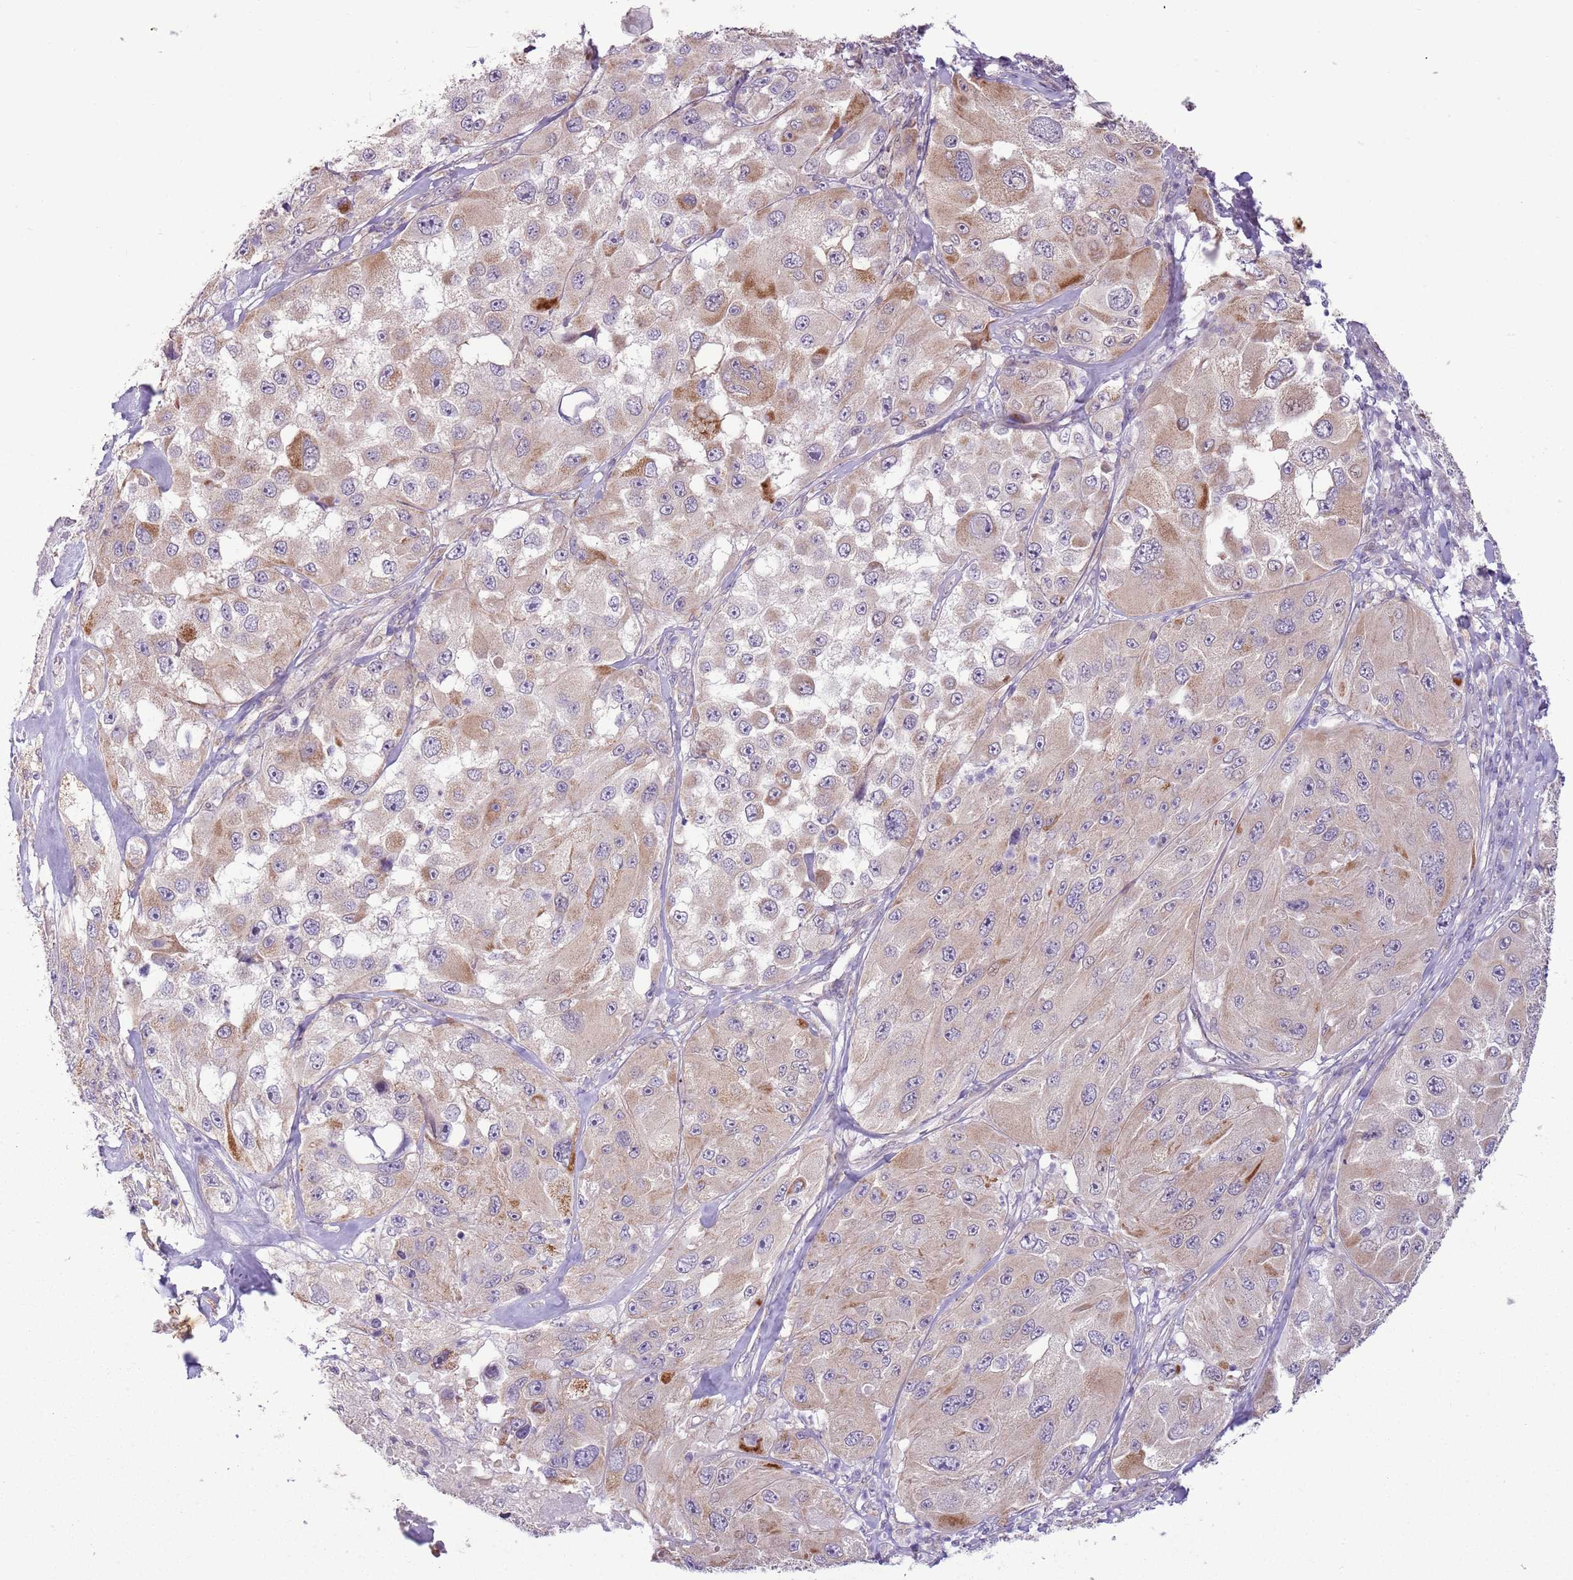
{"staining": {"intensity": "moderate", "quantity": "<25%", "location": "cytoplasmic/membranous"}, "tissue": "melanoma", "cell_type": "Tumor cells", "image_type": "cancer", "snomed": [{"axis": "morphology", "description": "Malignant melanoma, Metastatic site"}, {"axis": "topography", "description": "Lymph node"}], "caption": "Malignant melanoma (metastatic site) tissue shows moderate cytoplasmic/membranous staining in about <25% of tumor cells, visualized by immunohistochemistry.", "gene": "MLLT11", "patient": {"sex": "male", "age": 62}}